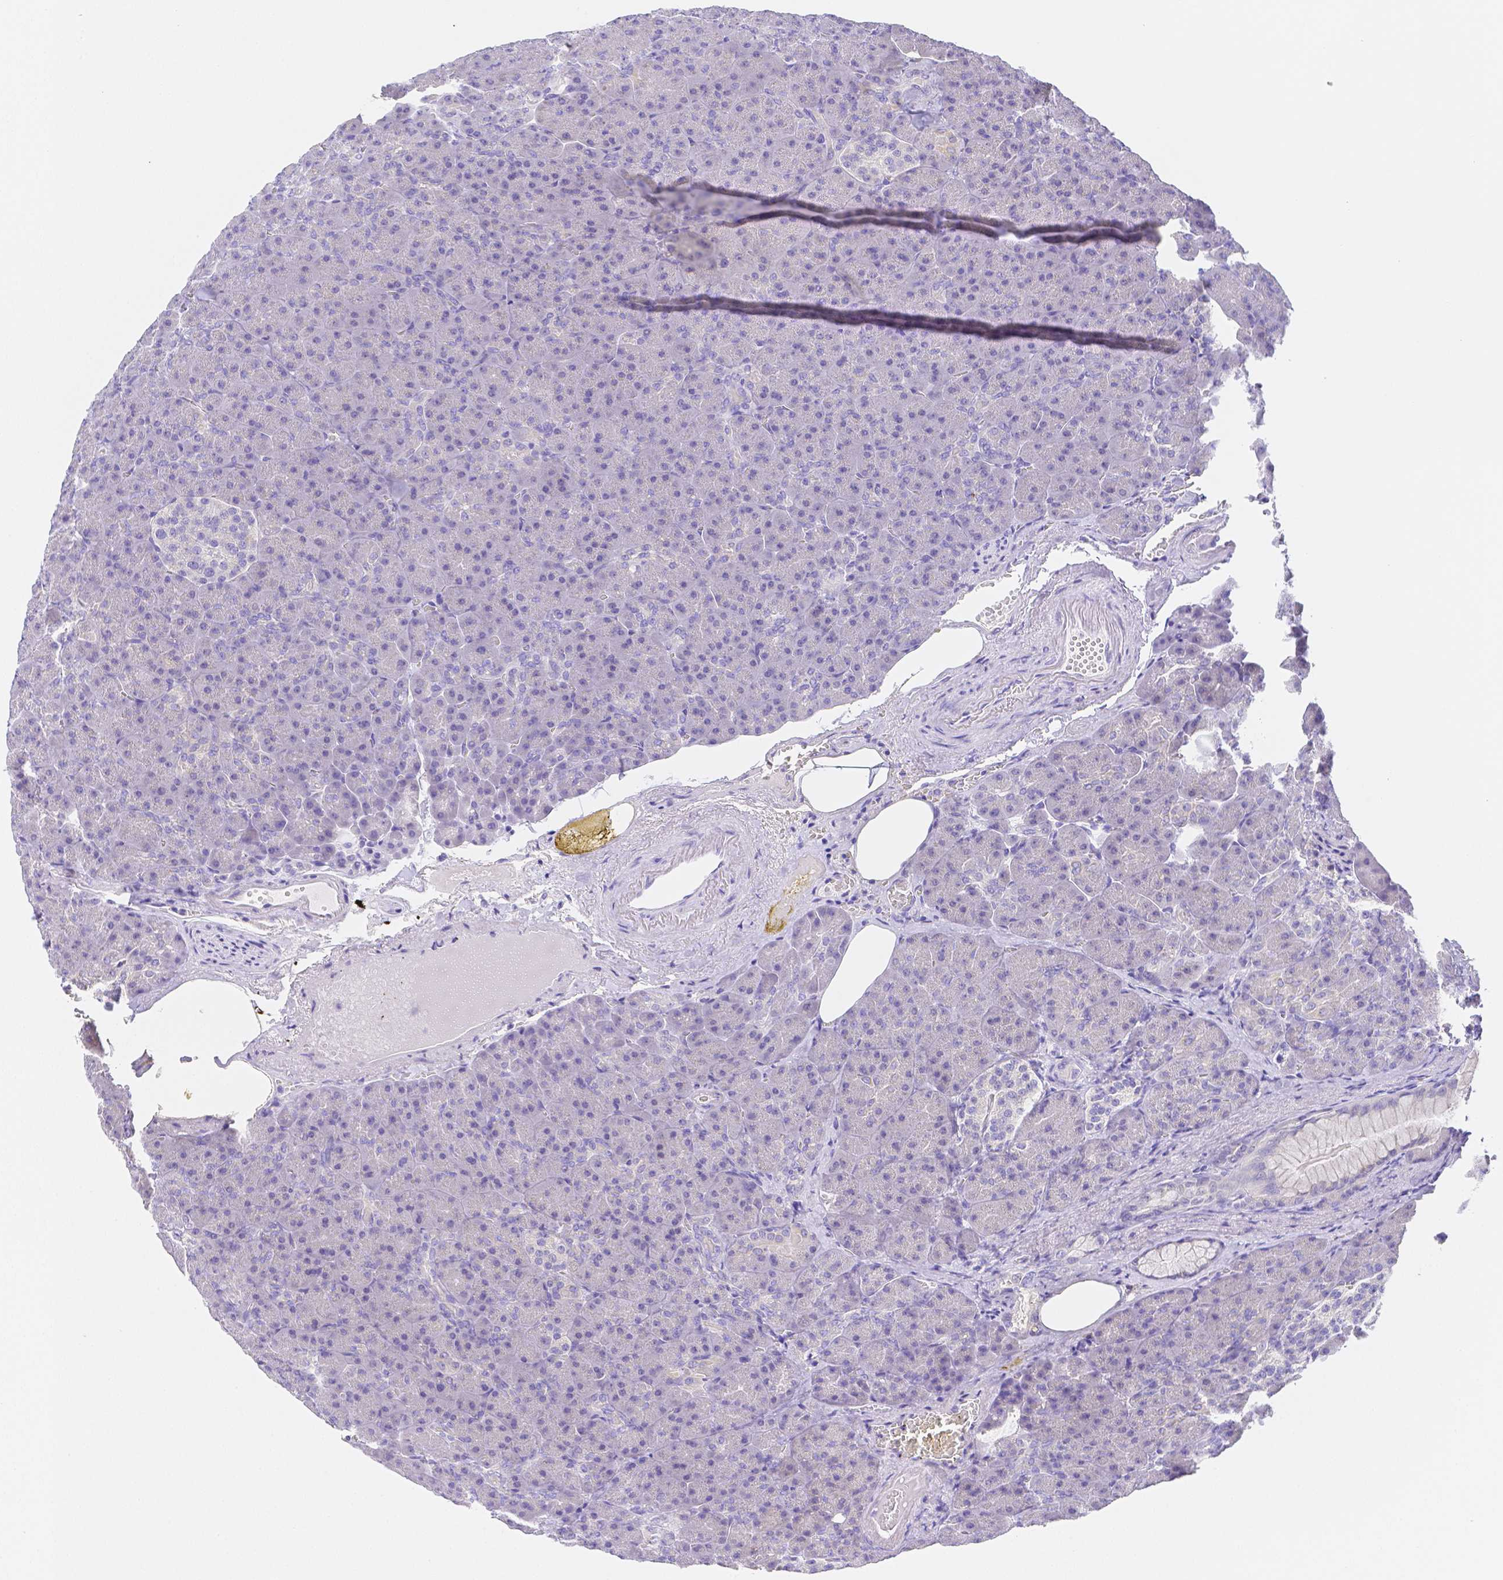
{"staining": {"intensity": "negative", "quantity": "none", "location": "none"}, "tissue": "pancreas", "cell_type": "Exocrine glandular cells", "image_type": "normal", "snomed": [{"axis": "morphology", "description": "Normal tissue, NOS"}, {"axis": "topography", "description": "Pancreas"}], "caption": "High magnification brightfield microscopy of normal pancreas stained with DAB (brown) and counterstained with hematoxylin (blue): exocrine glandular cells show no significant staining.", "gene": "ZG16B", "patient": {"sex": "female", "age": 74}}